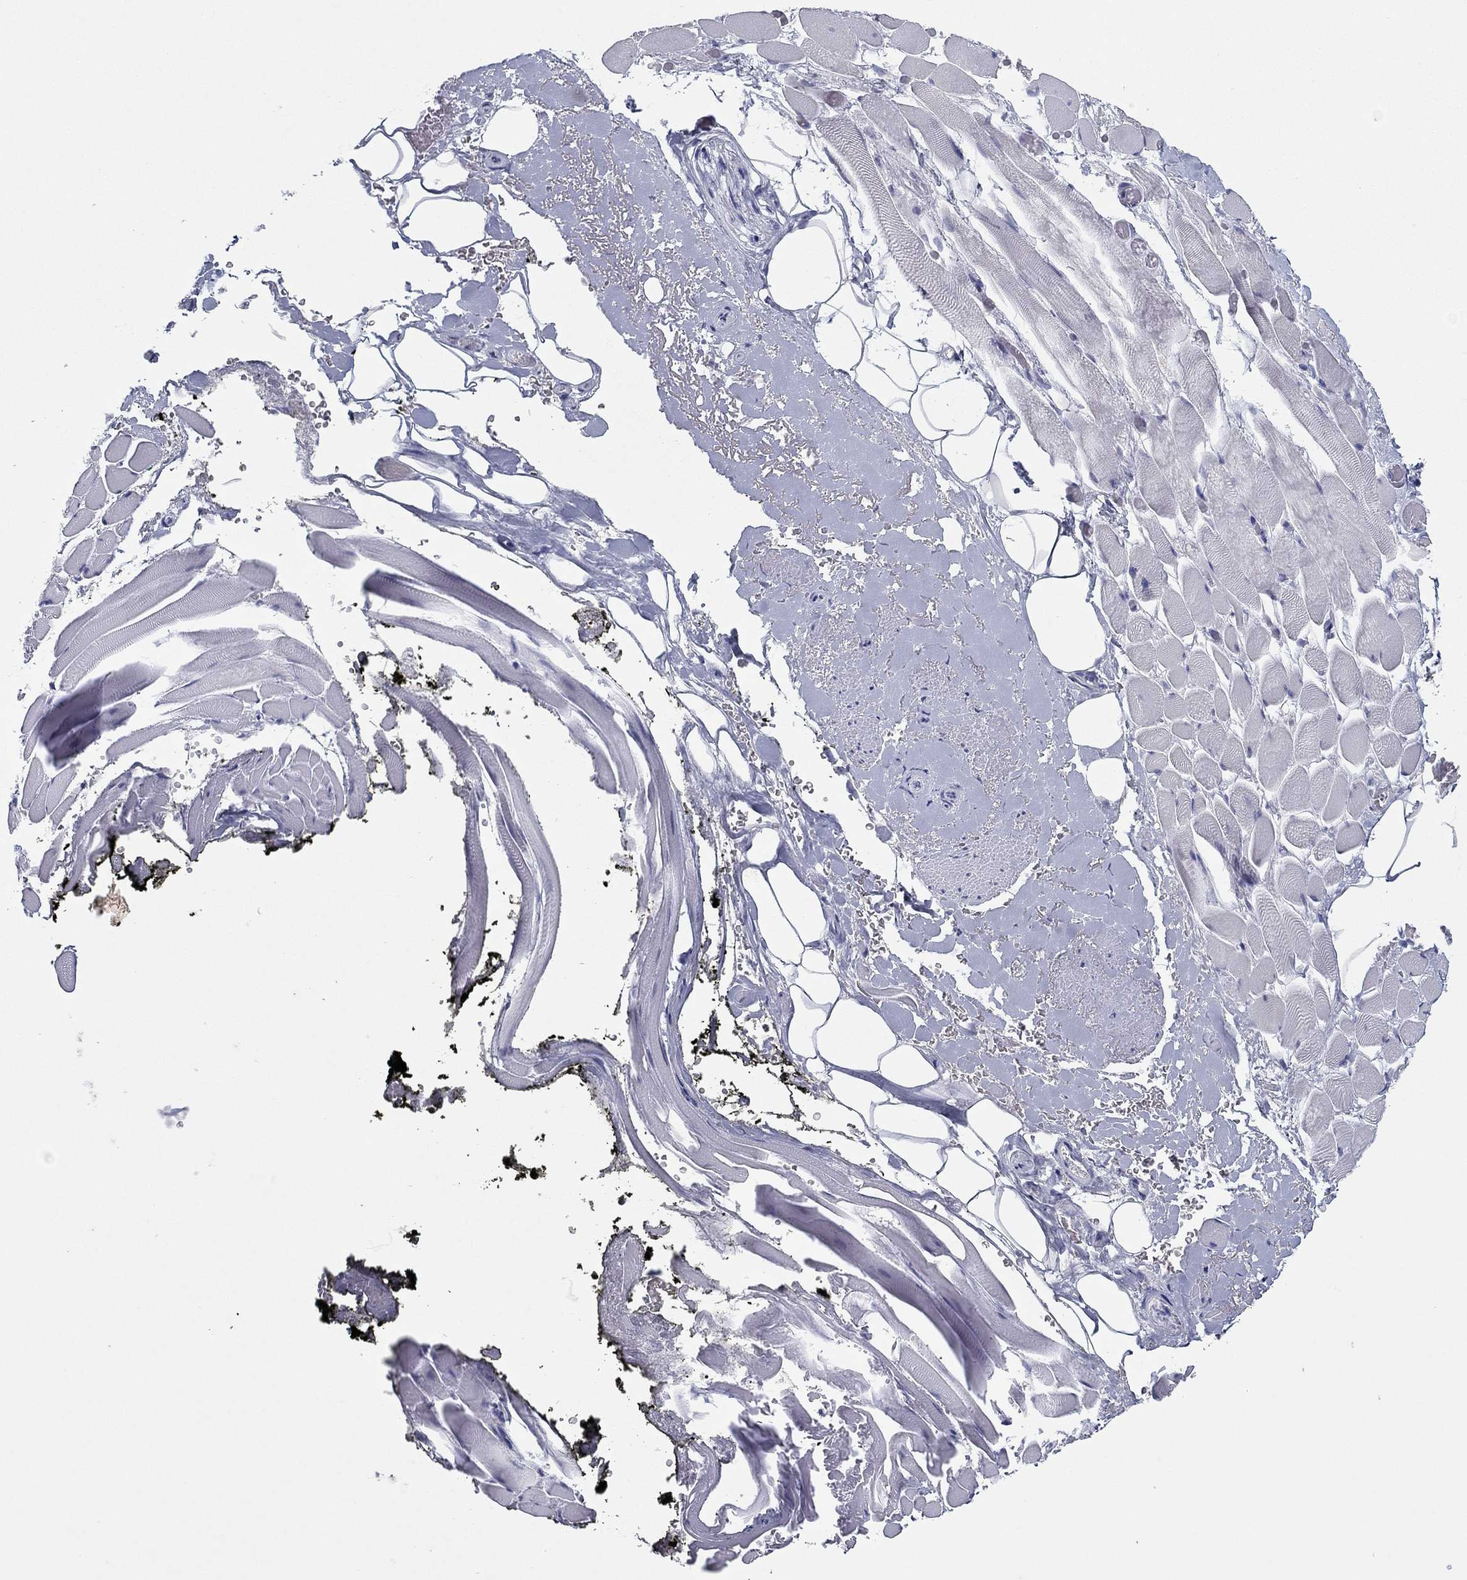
{"staining": {"intensity": "negative", "quantity": "none", "location": "none"}, "tissue": "adipose tissue", "cell_type": "Adipocytes", "image_type": "normal", "snomed": [{"axis": "morphology", "description": "Normal tissue, NOS"}, {"axis": "topography", "description": "Anal"}, {"axis": "topography", "description": "Peripheral nerve tissue"}], "caption": "Adipocytes are negative for protein expression in normal human adipose tissue. The staining is performed using DAB brown chromogen with nuclei counter-stained in using hematoxylin.", "gene": "PLS1", "patient": {"sex": "male", "age": 53}}